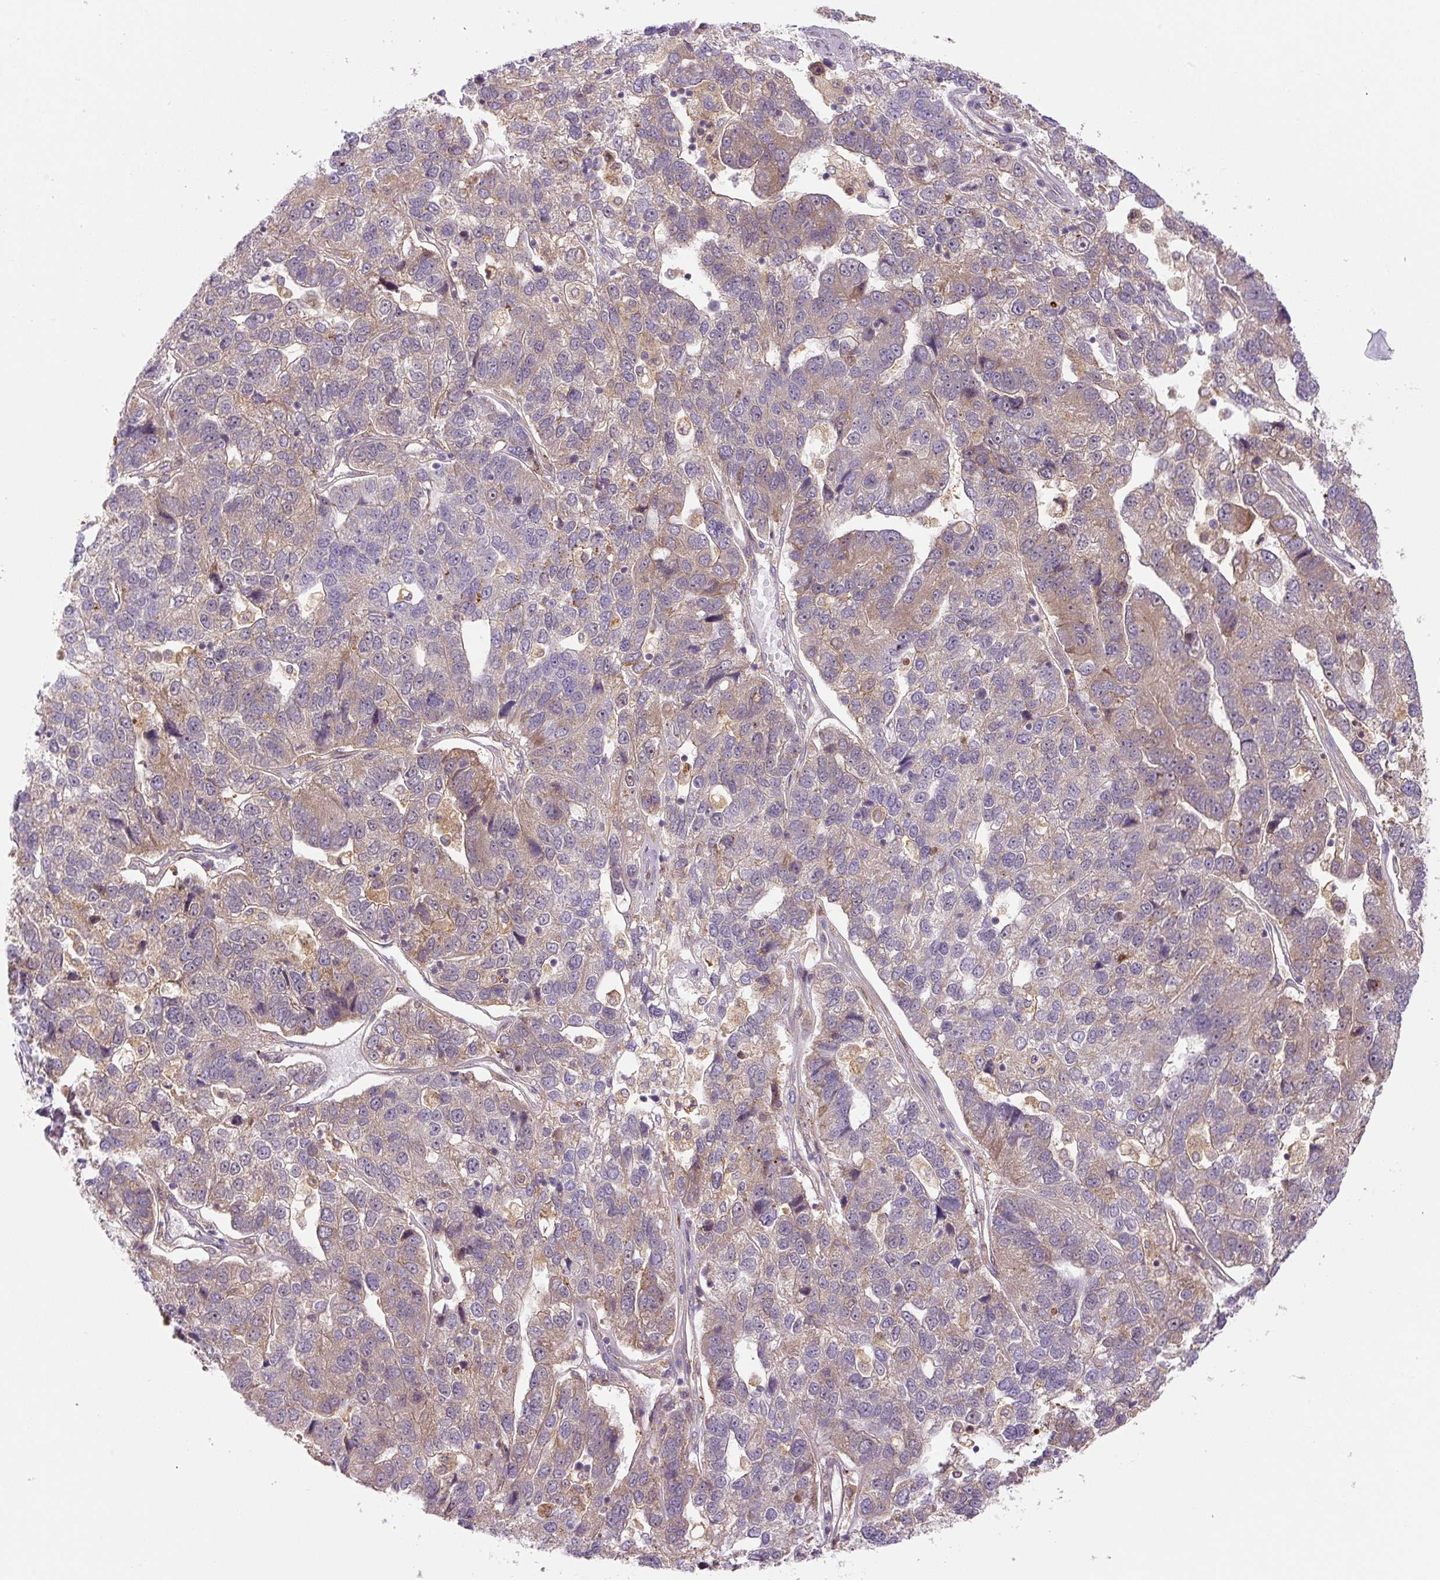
{"staining": {"intensity": "moderate", "quantity": "<25%", "location": "cytoplasmic/membranous"}, "tissue": "pancreatic cancer", "cell_type": "Tumor cells", "image_type": "cancer", "snomed": [{"axis": "morphology", "description": "Adenocarcinoma, NOS"}, {"axis": "topography", "description": "Pancreas"}], "caption": "Immunohistochemical staining of pancreatic cancer (adenocarcinoma) exhibits low levels of moderate cytoplasmic/membranous protein positivity in about <25% of tumor cells. The protein is shown in brown color, while the nuclei are stained blue.", "gene": "ZSWIM7", "patient": {"sex": "female", "age": 61}}